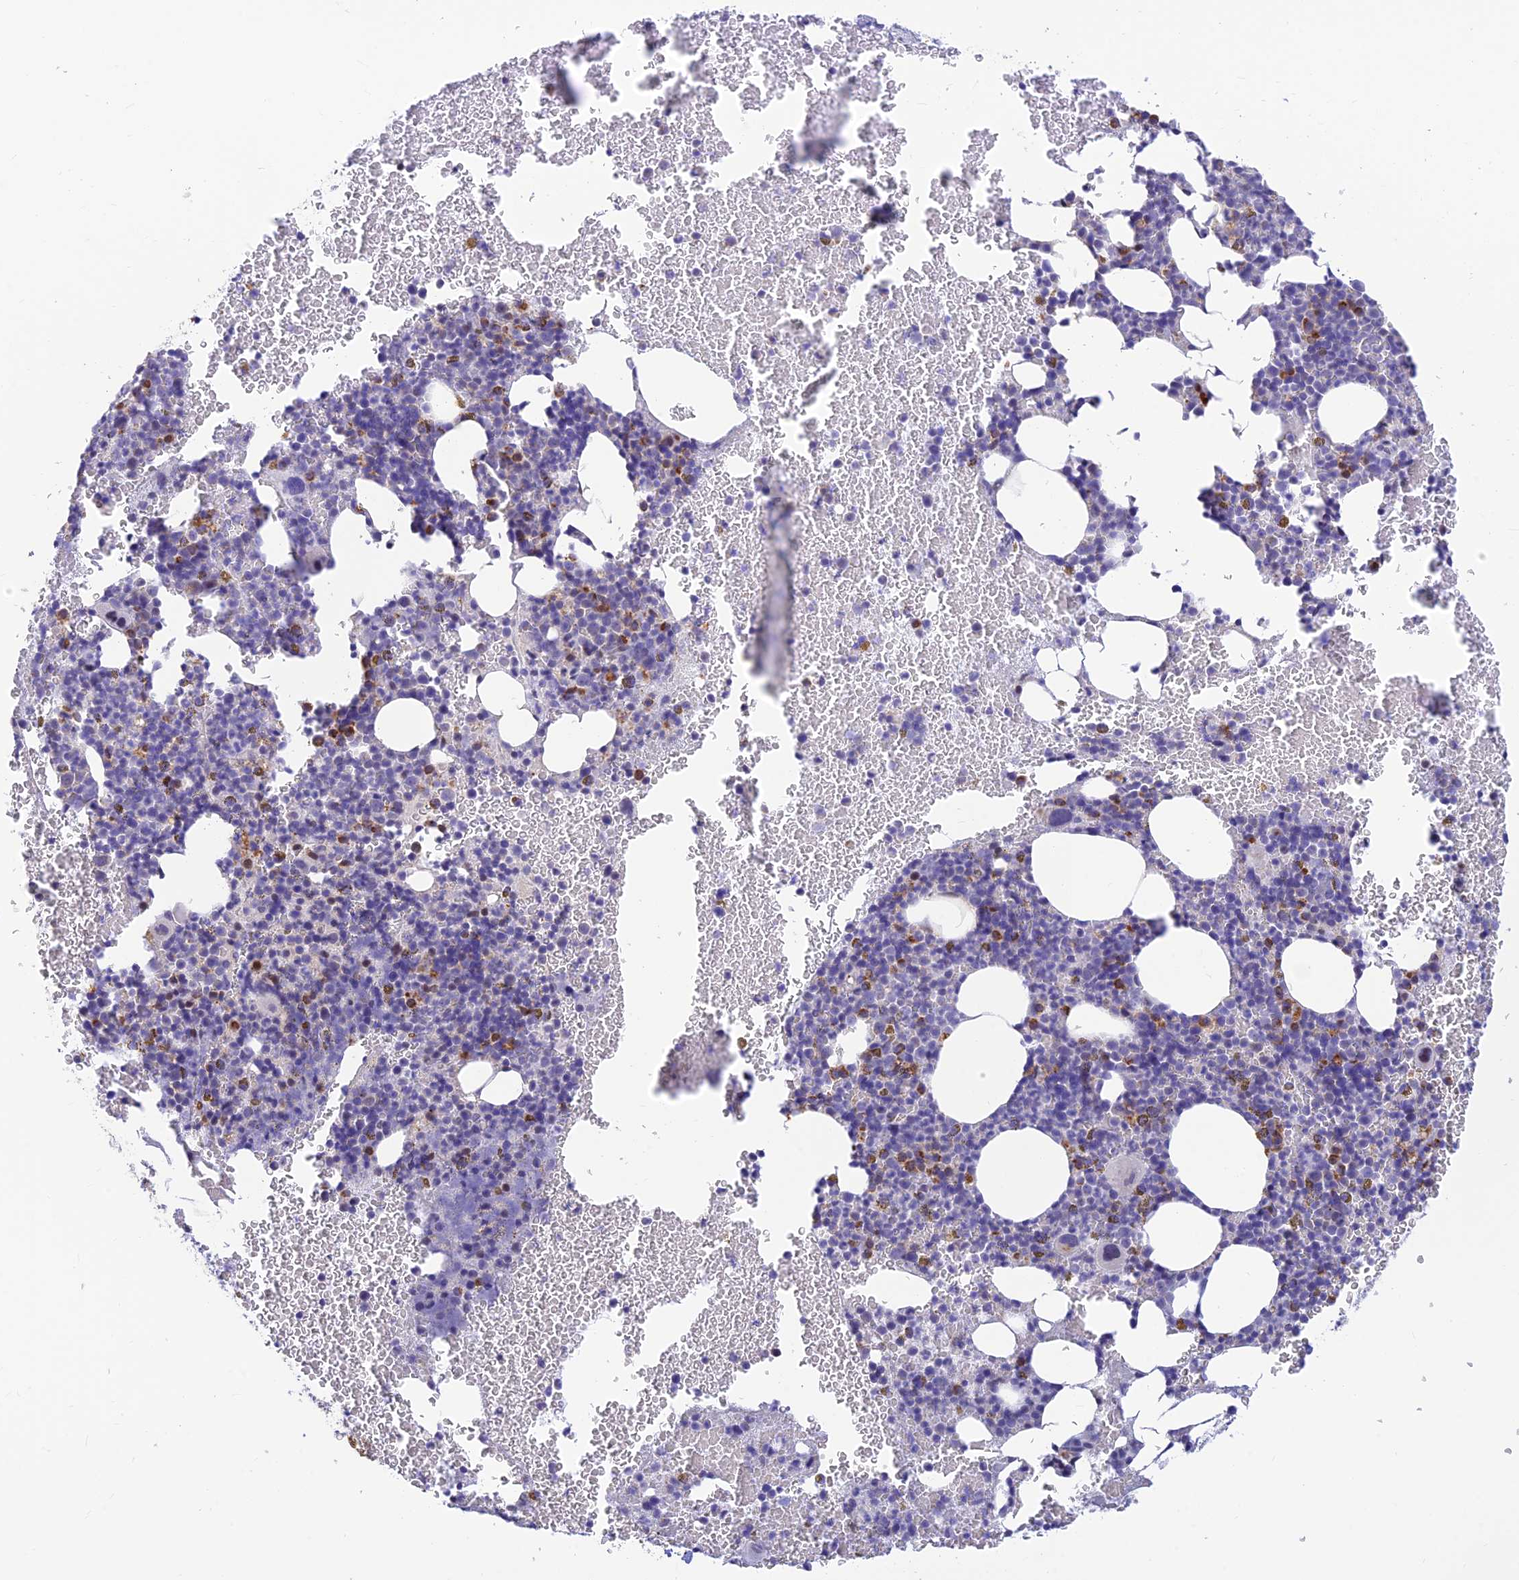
{"staining": {"intensity": "strong", "quantity": "<25%", "location": "cytoplasmic/membranous"}, "tissue": "bone marrow", "cell_type": "Hematopoietic cells", "image_type": "normal", "snomed": [{"axis": "morphology", "description": "Normal tissue, NOS"}, {"axis": "topography", "description": "Bone marrow"}], "caption": "Immunohistochemistry image of unremarkable human bone marrow stained for a protein (brown), which exhibits medium levels of strong cytoplasmic/membranous positivity in approximately <25% of hematopoietic cells.", "gene": "INKA1", "patient": {"sex": "female", "age": 48}}